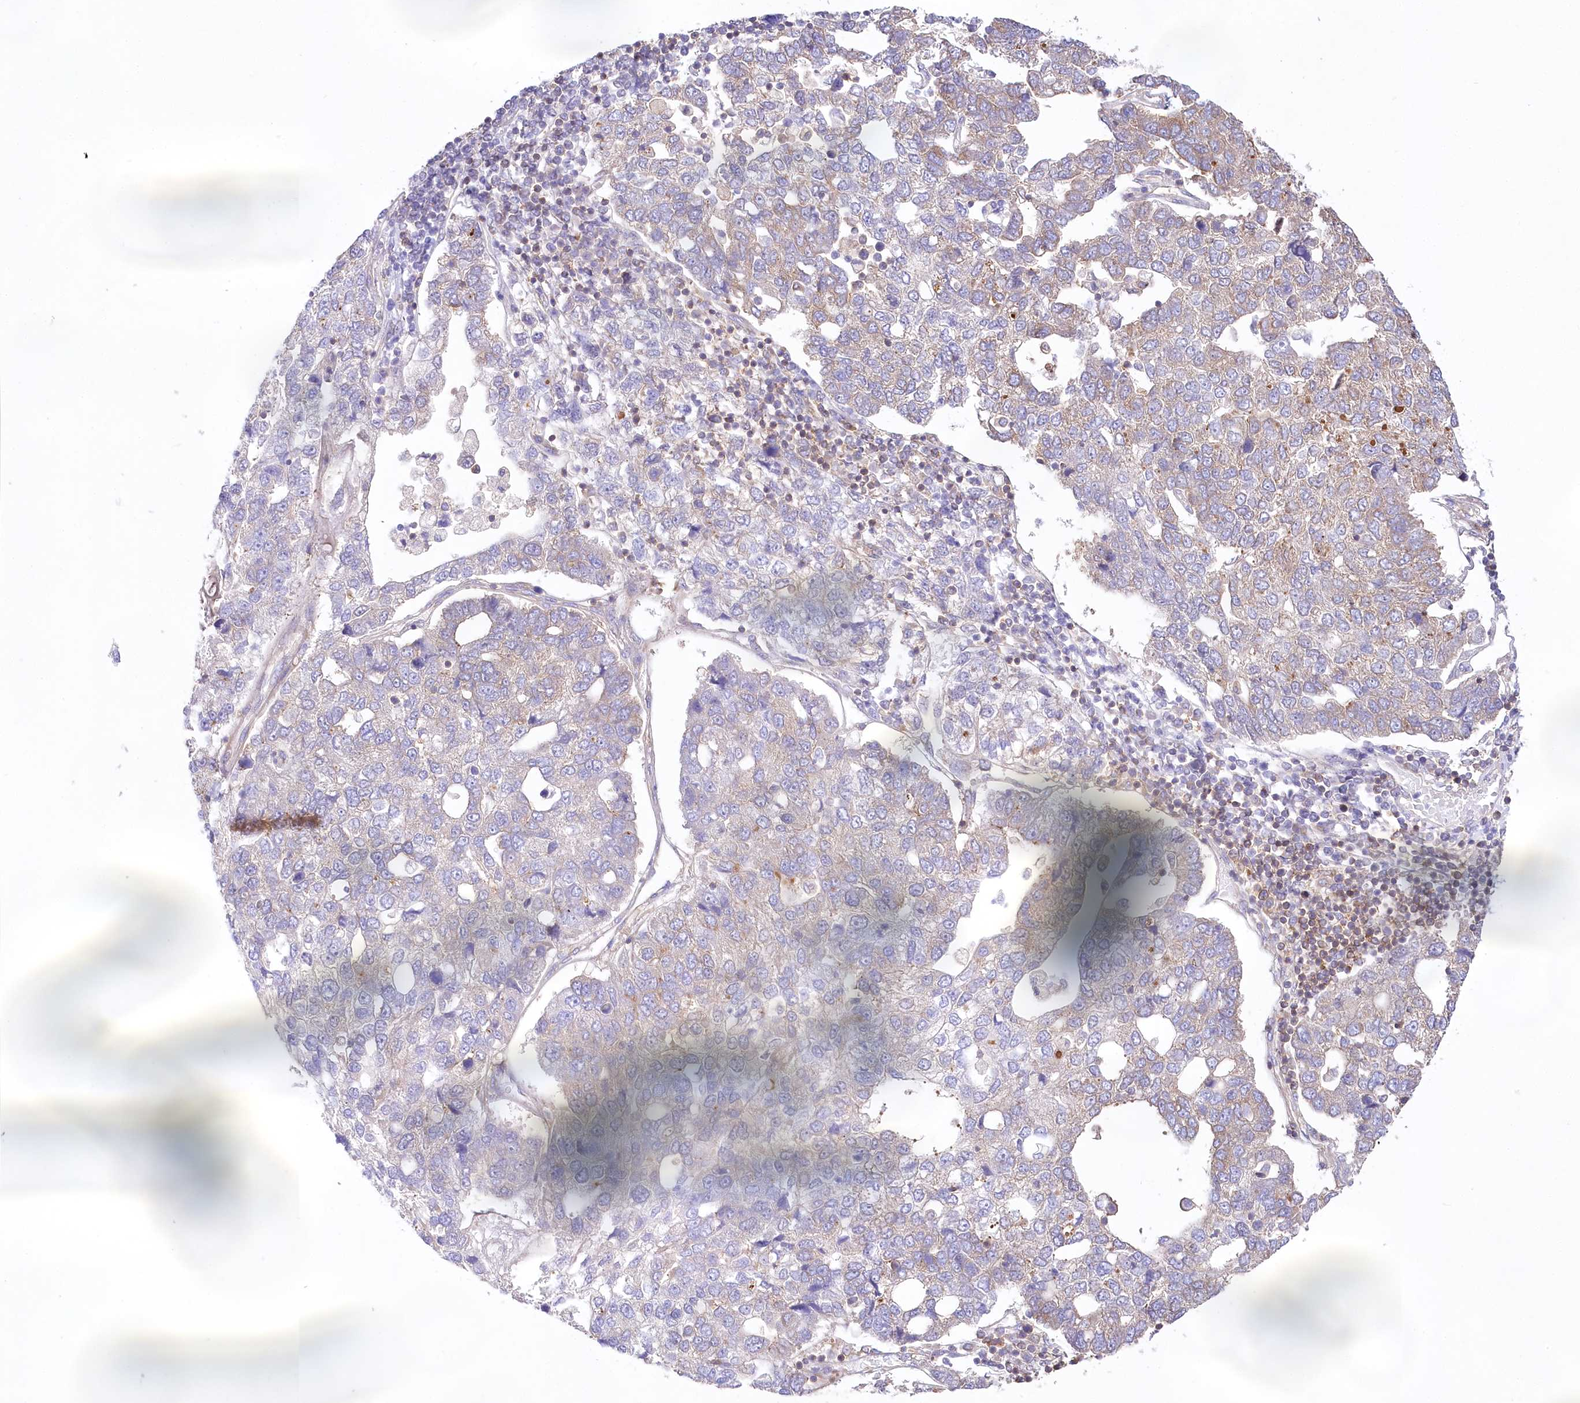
{"staining": {"intensity": "weak", "quantity": "25%-75%", "location": "cytoplasmic/membranous"}, "tissue": "pancreatic cancer", "cell_type": "Tumor cells", "image_type": "cancer", "snomed": [{"axis": "morphology", "description": "Adenocarcinoma, NOS"}, {"axis": "topography", "description": "Pancreas"}], "caption": "Immunohistochemistry (IHC) photomicrograph of pancreatic cancer (adenocarcinoma) stained for a protein (brown), which displays low levels of weak cytoplasmic/membranous staining in about 25%-75% of tumor cells.", "gene": "ABRAXAS2", "patient": {"sex": "female", "age": 61}}